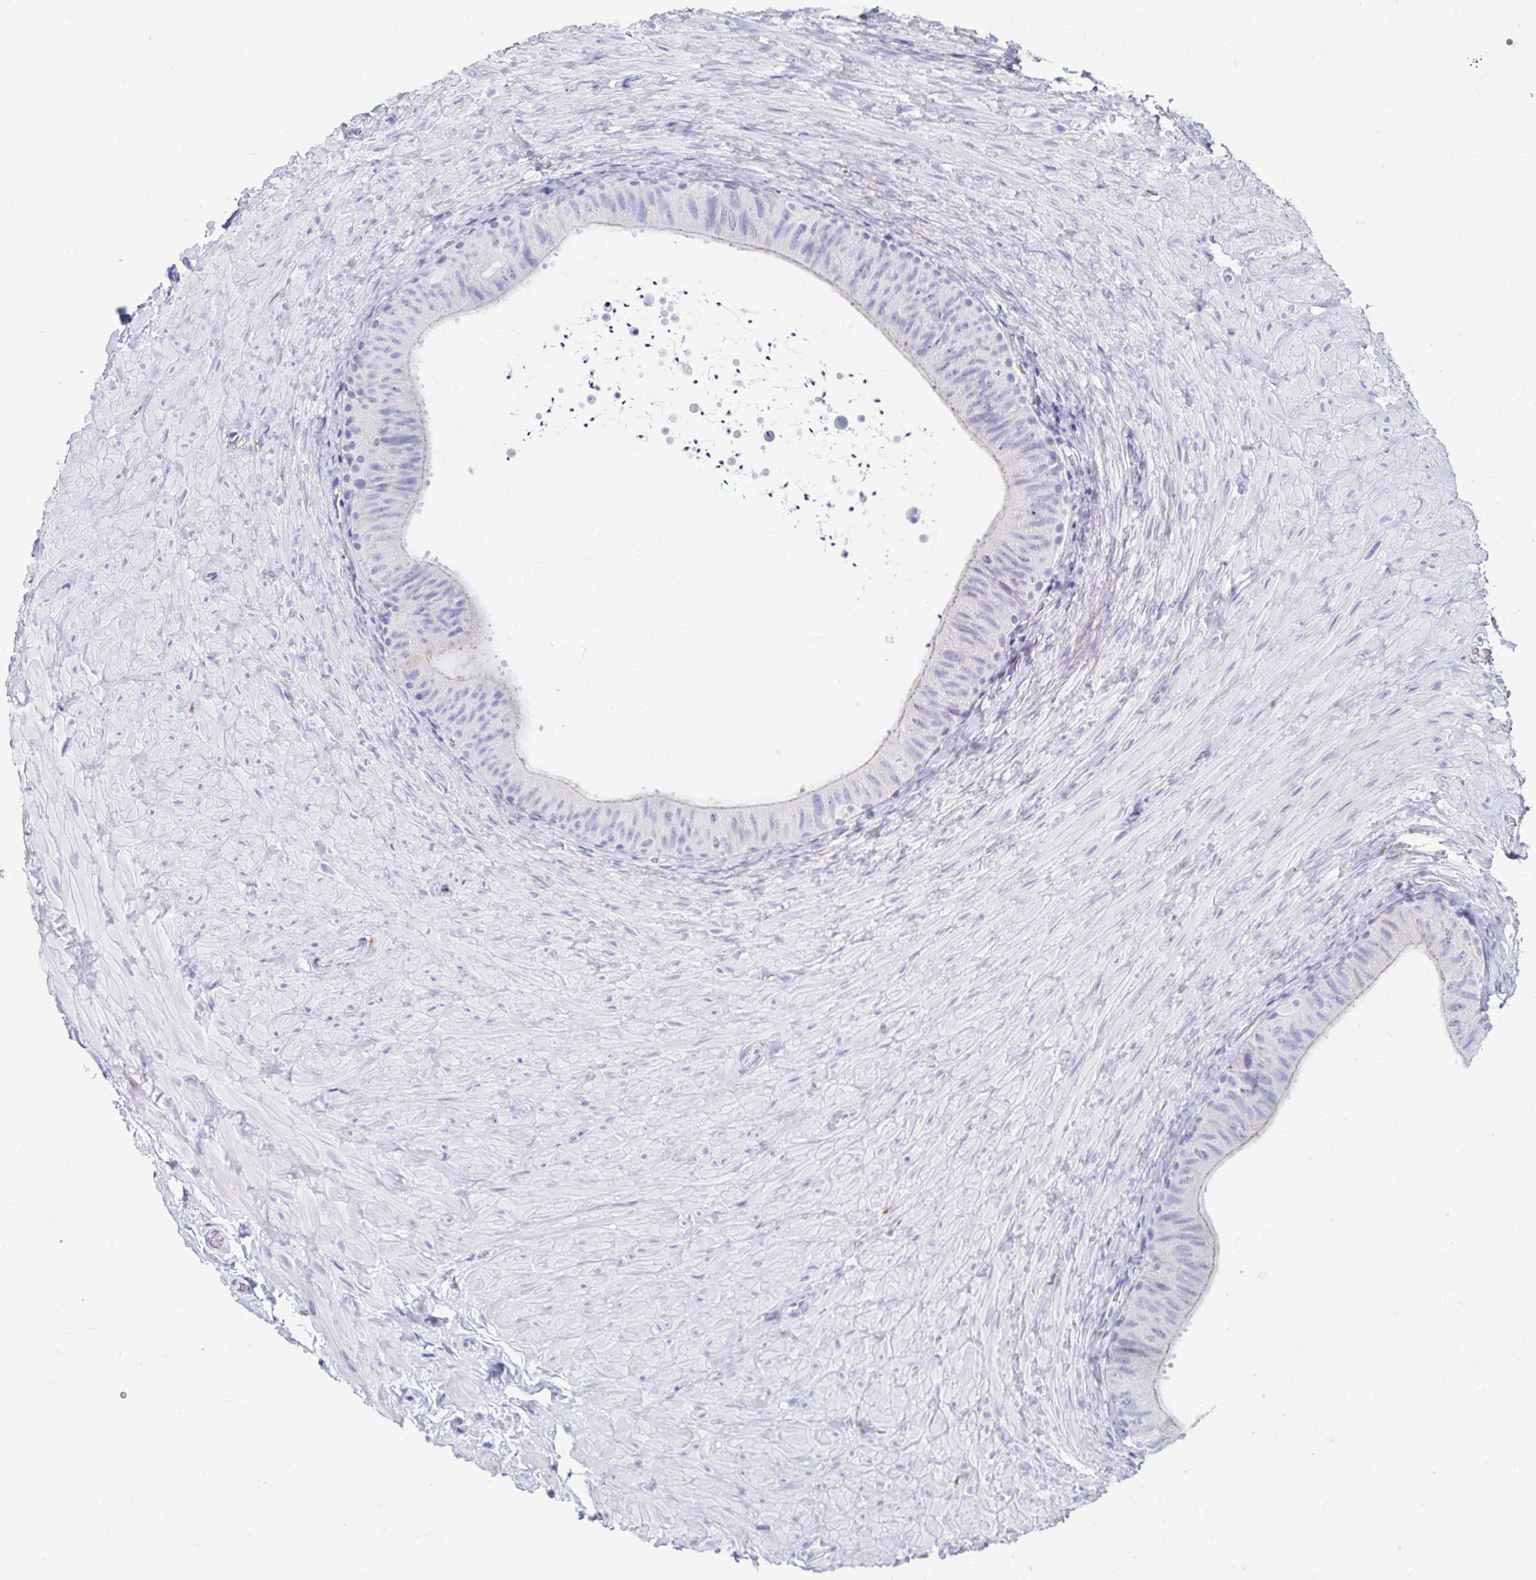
{"staining": {"intensity": "negative", "quantity": "none", "location": "none"}, "tissue": "epididymis", "cell_type": "Glandular cells", "image_type": "normal", "snomed": [{"axis": "morphology", "description": "Normal tissue, NOS"}, {"axis": "topography", "description": "Epididymis, spermatic cord, NOS"}, {"axis": "topography", "description": "Epididymis"}], "caption": "Human epididymis stained for a protein using immunohistochemistry (IHC) displays no staining in glandular cells.", "gene": "LAMC3", "patient": {"sex": "male", "age": 31}}